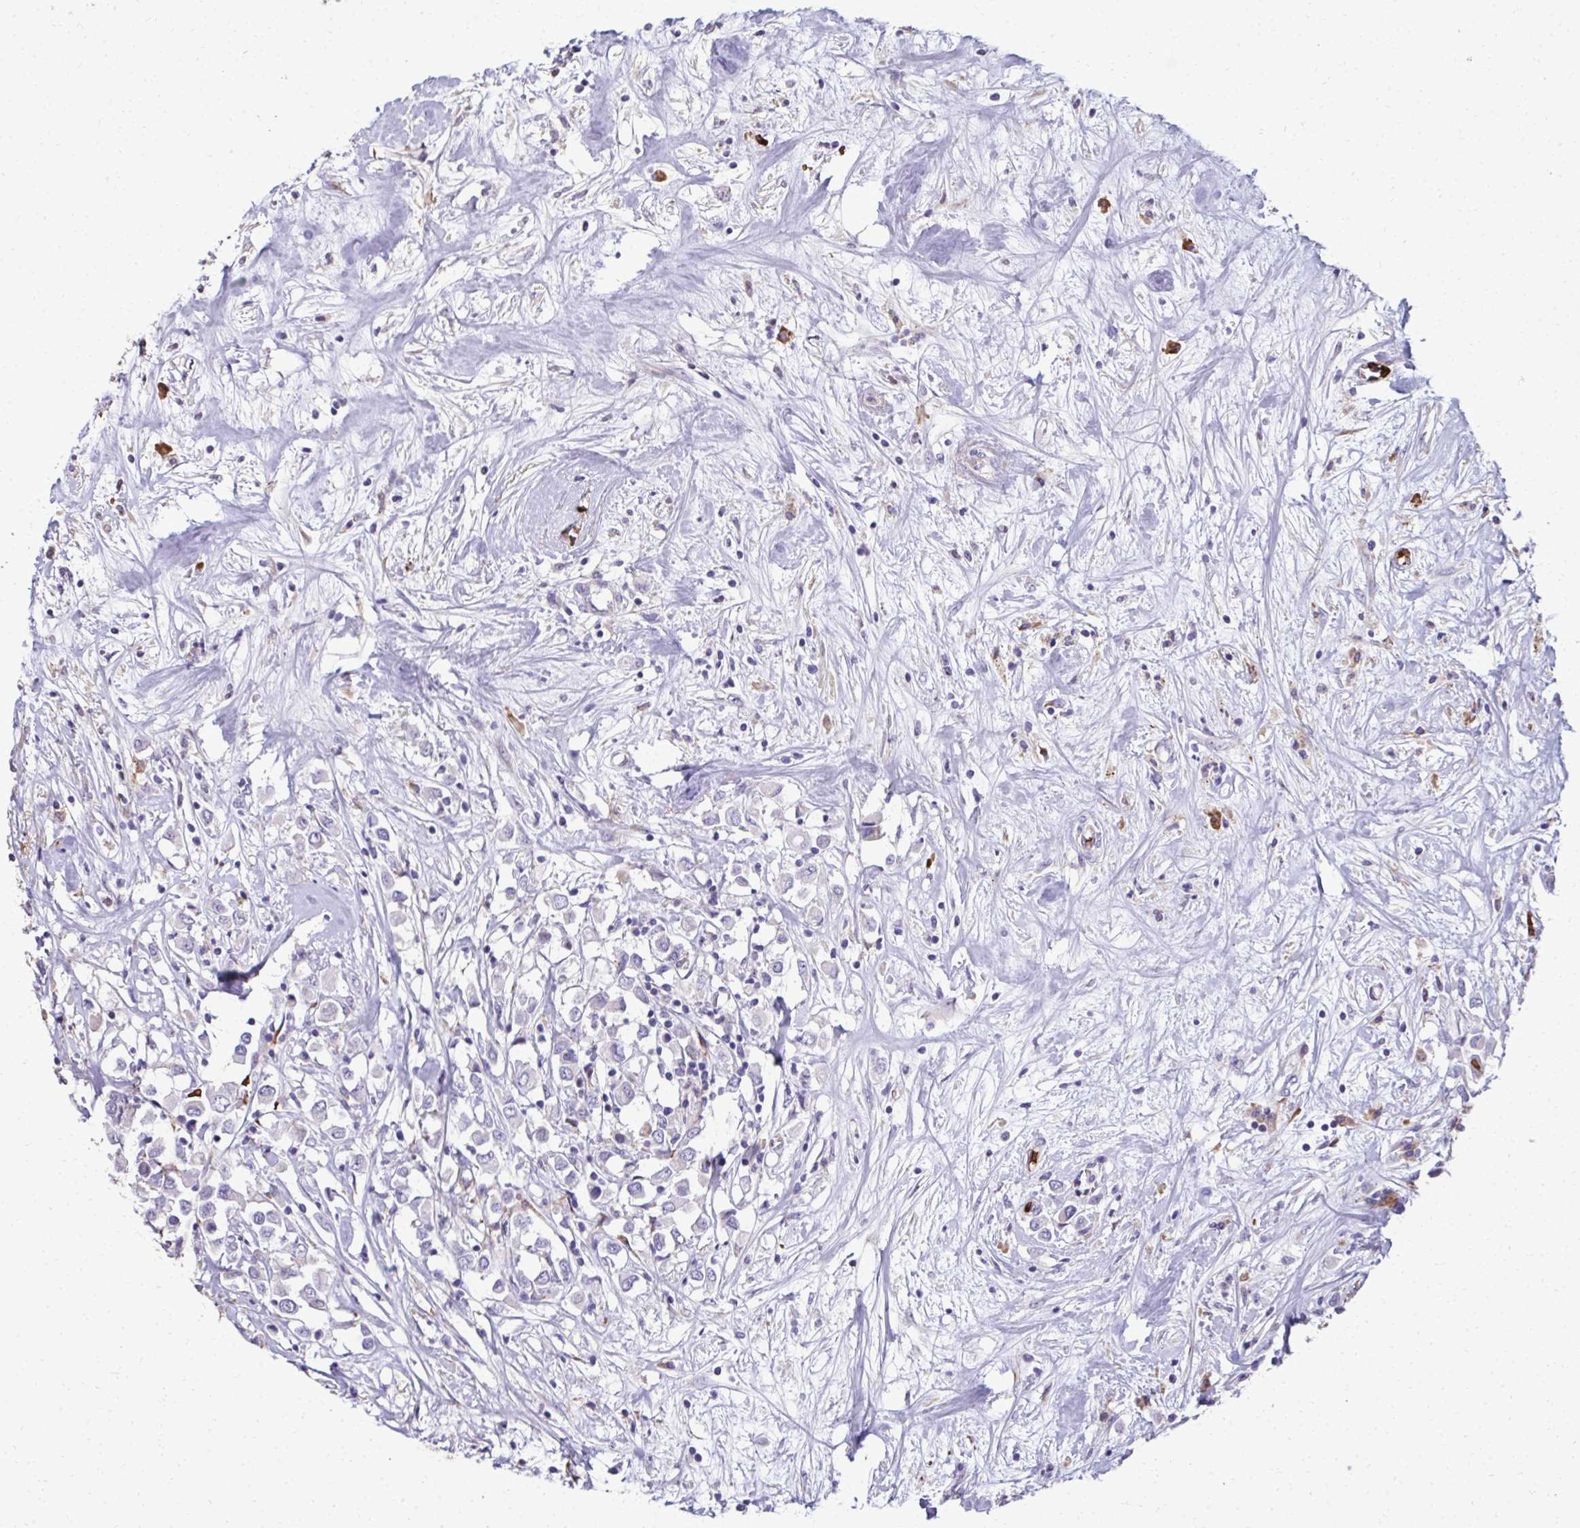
{"staining": {"intensity": "negative", "quantity": "none", "location": "none"}, "tissue": "breast cancer", "cell_type": "Tumor cells", "image_type": "cancer", "snomed": [{"axis": "morphology", "description": "Duct carcinoma"}, {"axis": "topography", "description": "Breast"}], "caption": "Photomicrograph shows no protein staining in tumor cells of infiltrating ductal carcinoma (breast) tissue.", "gene": "FIBCD1", "patient": {"sex": "female", "age": 61}}